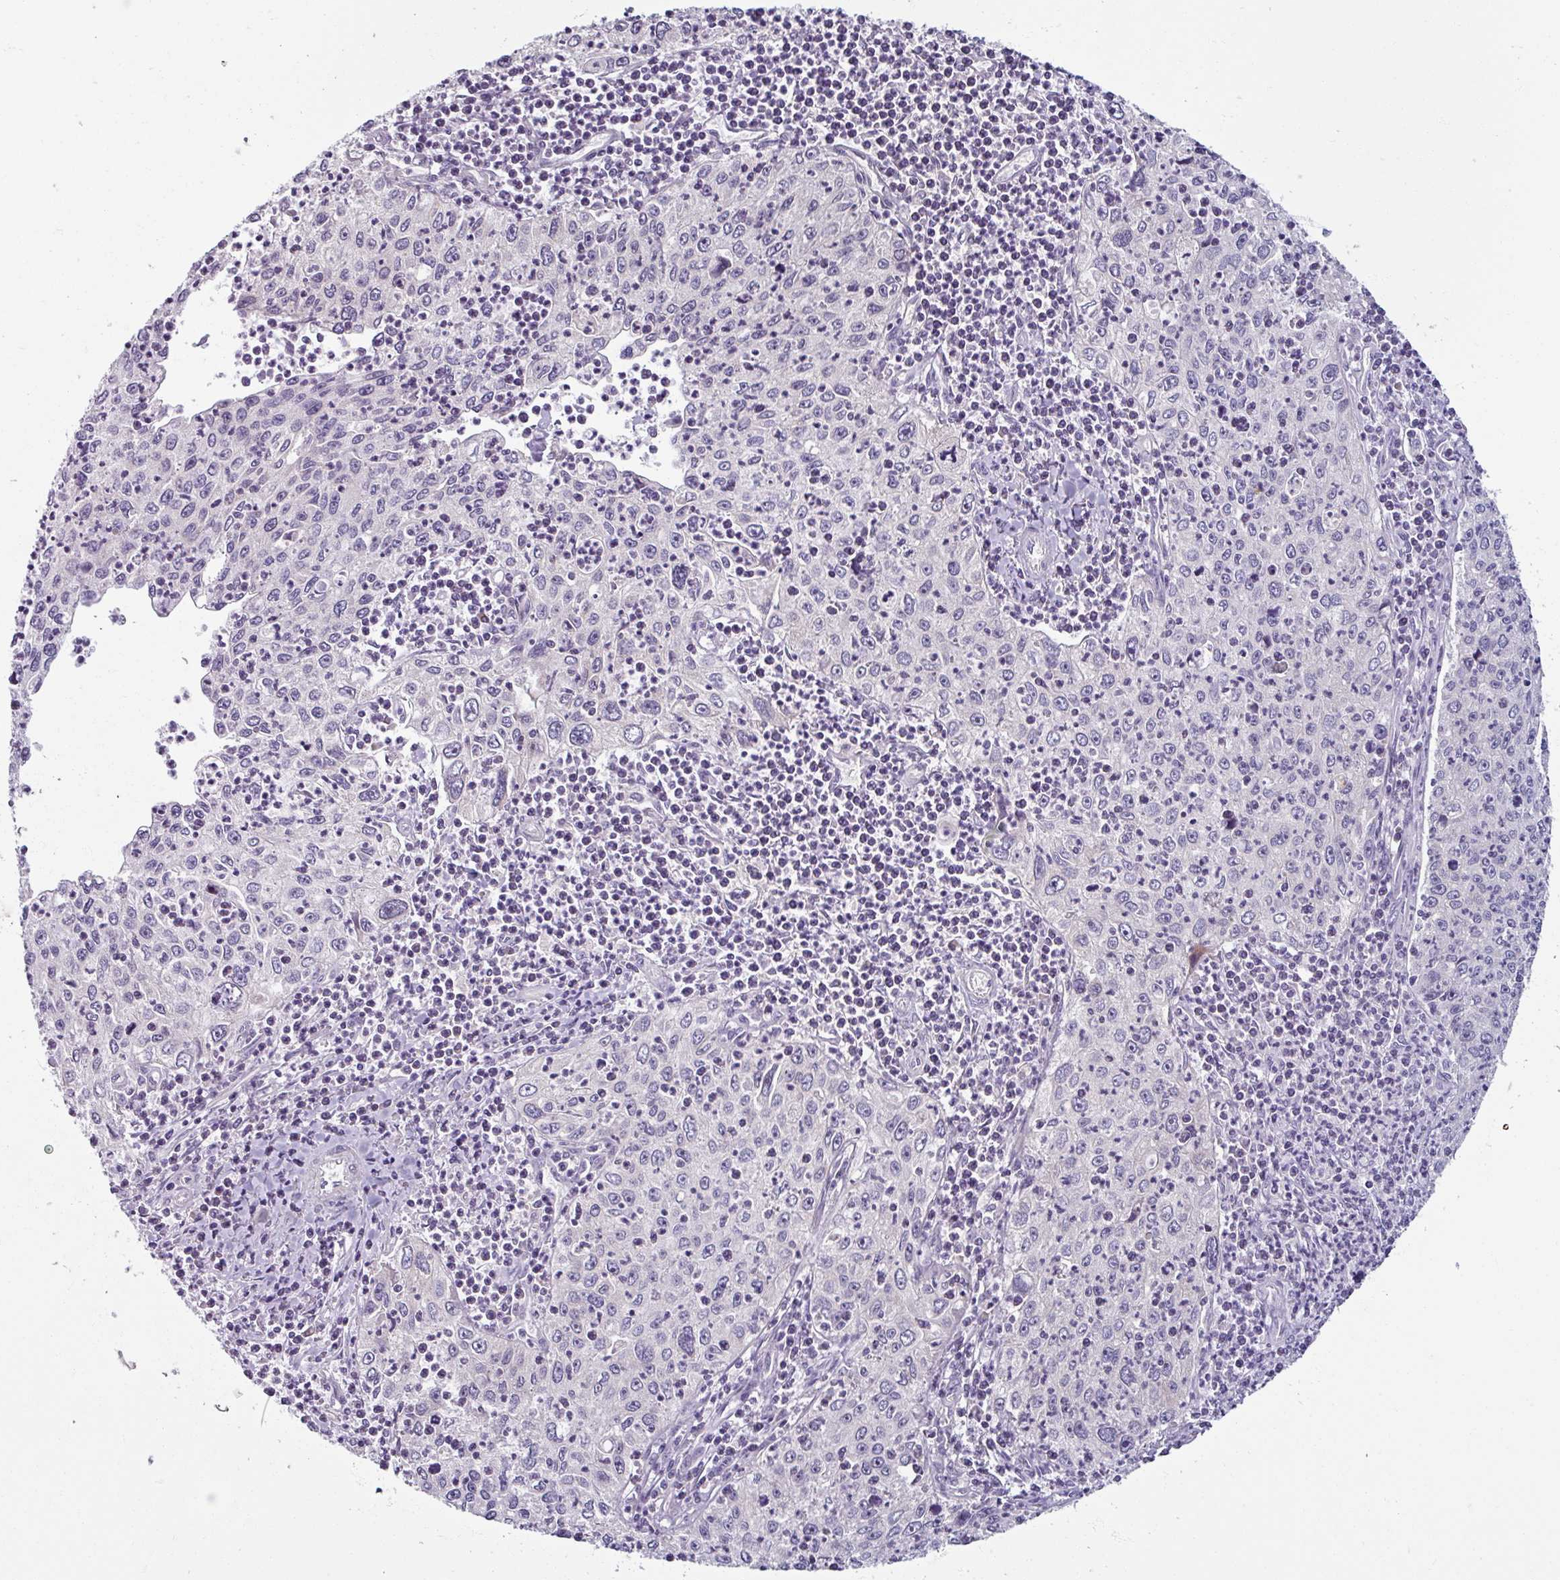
{"staining": {"intensity": "negative", "quantity": "none", "location": "none"}, "tissue": "cervical cancer", "cell_type": "Tumor cells", "image_type": "cancer", "snomed": [{"axis": "morphology", "description": "Squamous cell carcinoma, NOS"}, {"axis": "topography", "description": "Cervix"}], "caption": "DAB (3,3'-diaminobenzidine) immunohistochemical staining of cervical cancer reveals no significant staining in tumor cells.", "gene": "SMIM11", "patient": {"sex": "female", "age": 30}}